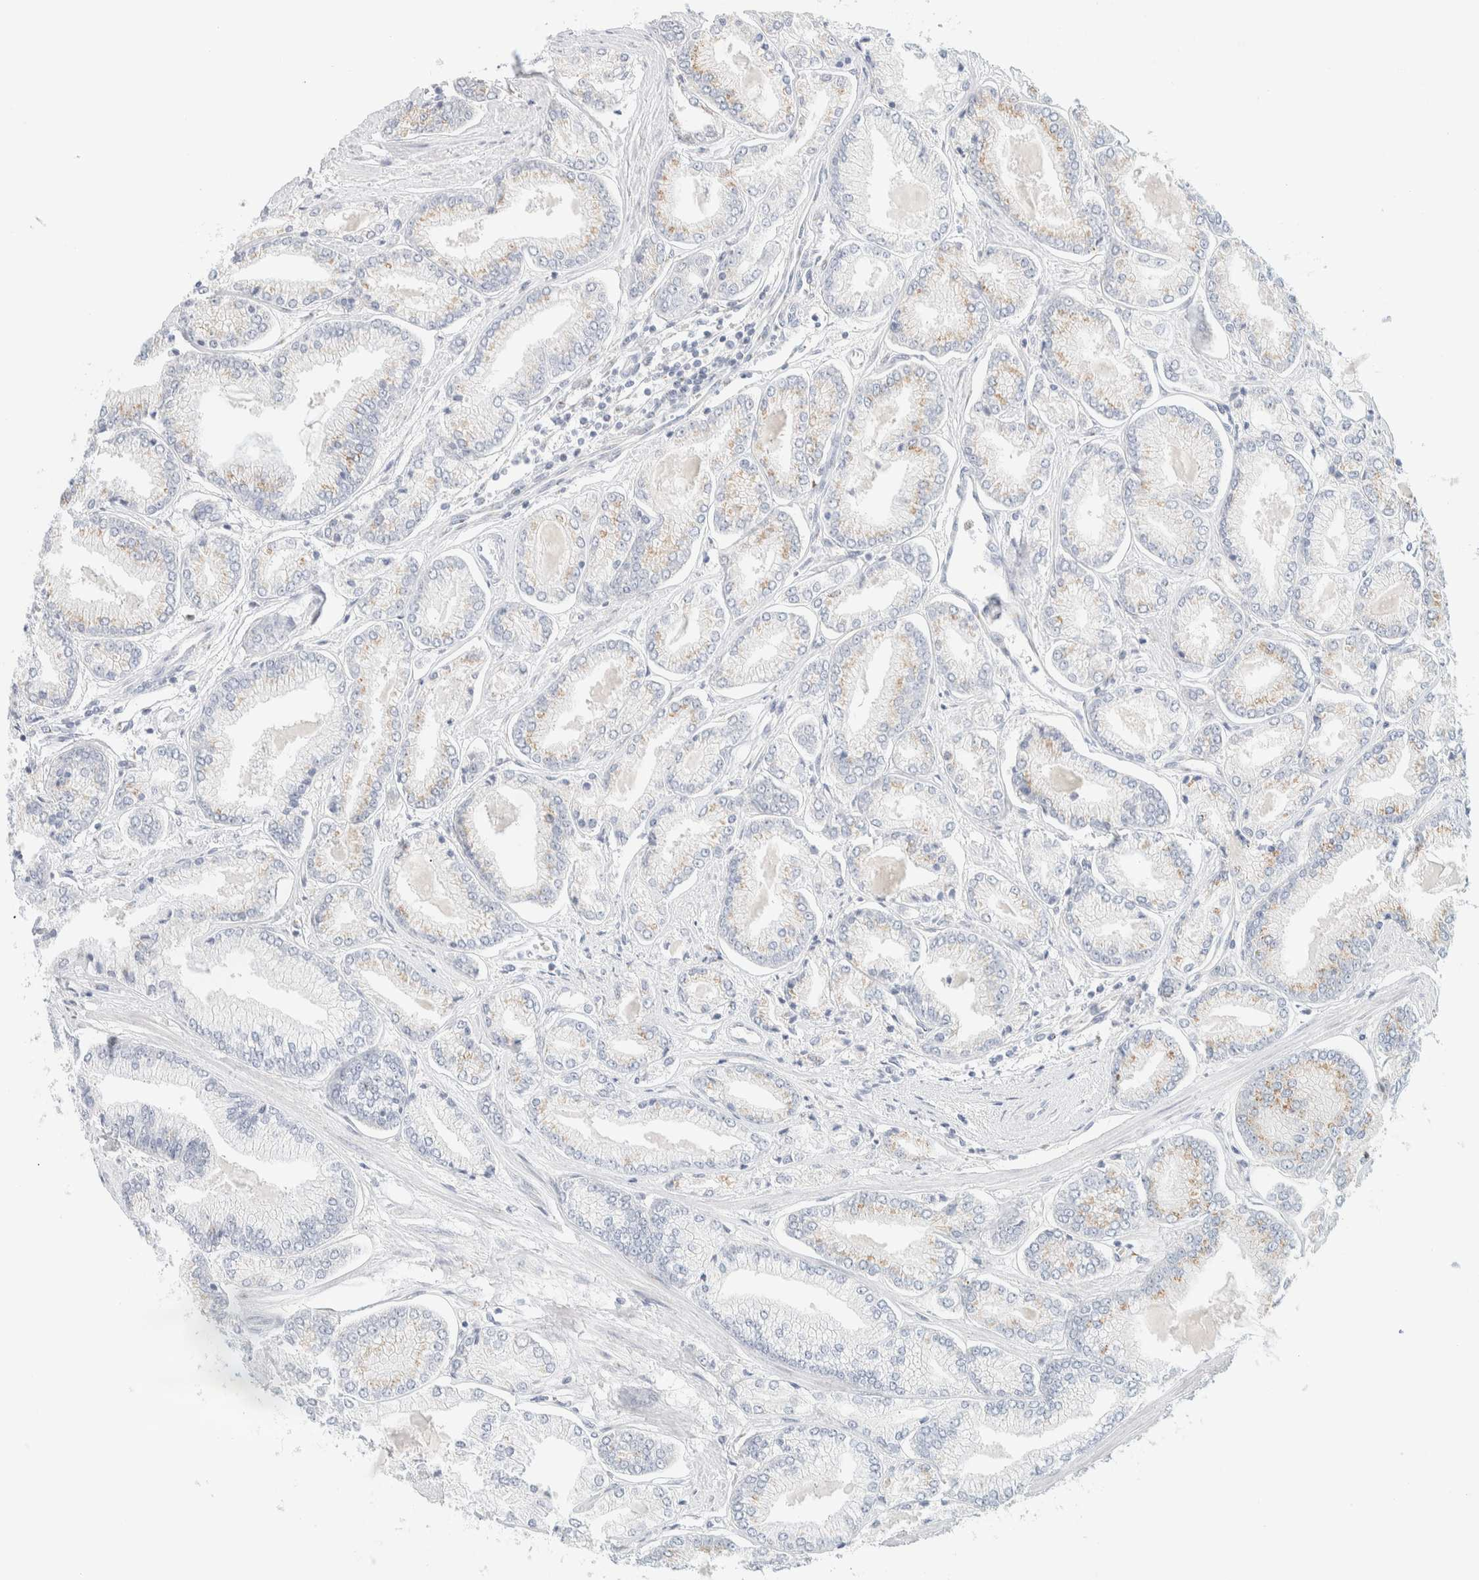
{"staining": {"intensity": "weak", "quantity": "<25%", "location": "cytoplasmic/membranous"}, "tissue": "prostate cancer", "cell_type": "Tumor cells", "image_type": "cancer", "snomed": [{"axis": "morphology", "description": "Adenocarcinoma, Low grade"}, {"axis": "topography", "description": "Prostate"}], "caption": "Low-grade adenocarcinoma (prostate) was stained to show a protein in brown. There is no significant expression in tumor cells. (DAB (3,3'-diaminobenzidine) immunohistochemistry, high magnification).", "gene": "SPNS3", "patient": {"sex": "male", "age": 52}}